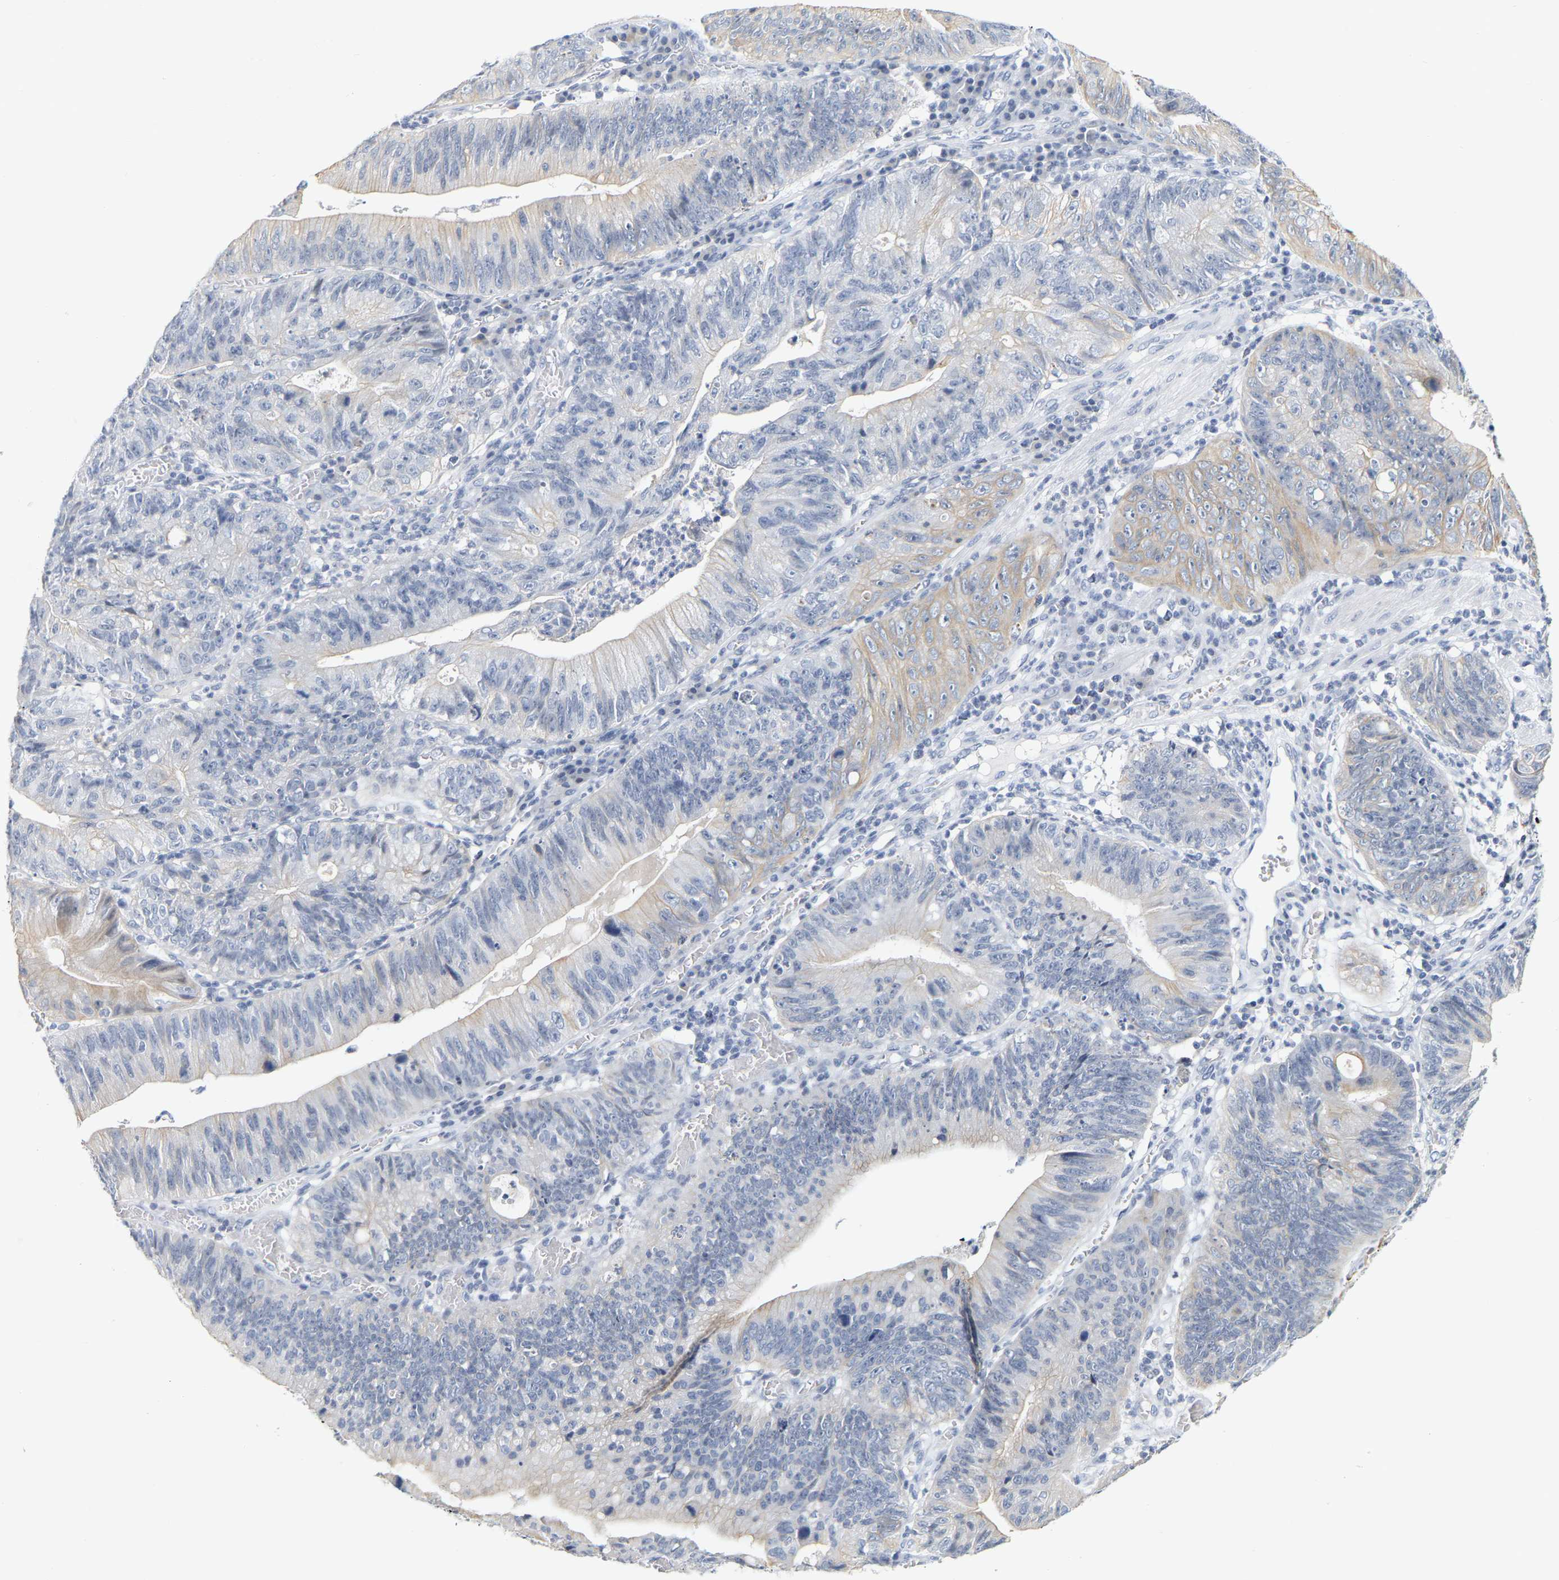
{"staining": {"intensity": "weak", "quantity": "<25%", "location": "cytoplasmic/membranous"}, "tissue": "stomach cancer", "cell_type": "Tumor cells", "image_type": "cancer", "snomed": [{"axis": "morphology", "description": "Adenocarcinoma, NOS"}, {"axis": "topography", "description": "Stomach"}], "caption": "The immunohistochemistry micrograph has no significant staining in tumor cells of stomach cancer tissue. Brightfield microscopy of immunohistochemistry (IHC) stained with DAB (3,3'-diaminobenzidine) (brown) and hematoxylin (blue), captured at high magnification.", "gene": "KRT76", "patient": {"sex": "male", "age": 59}}